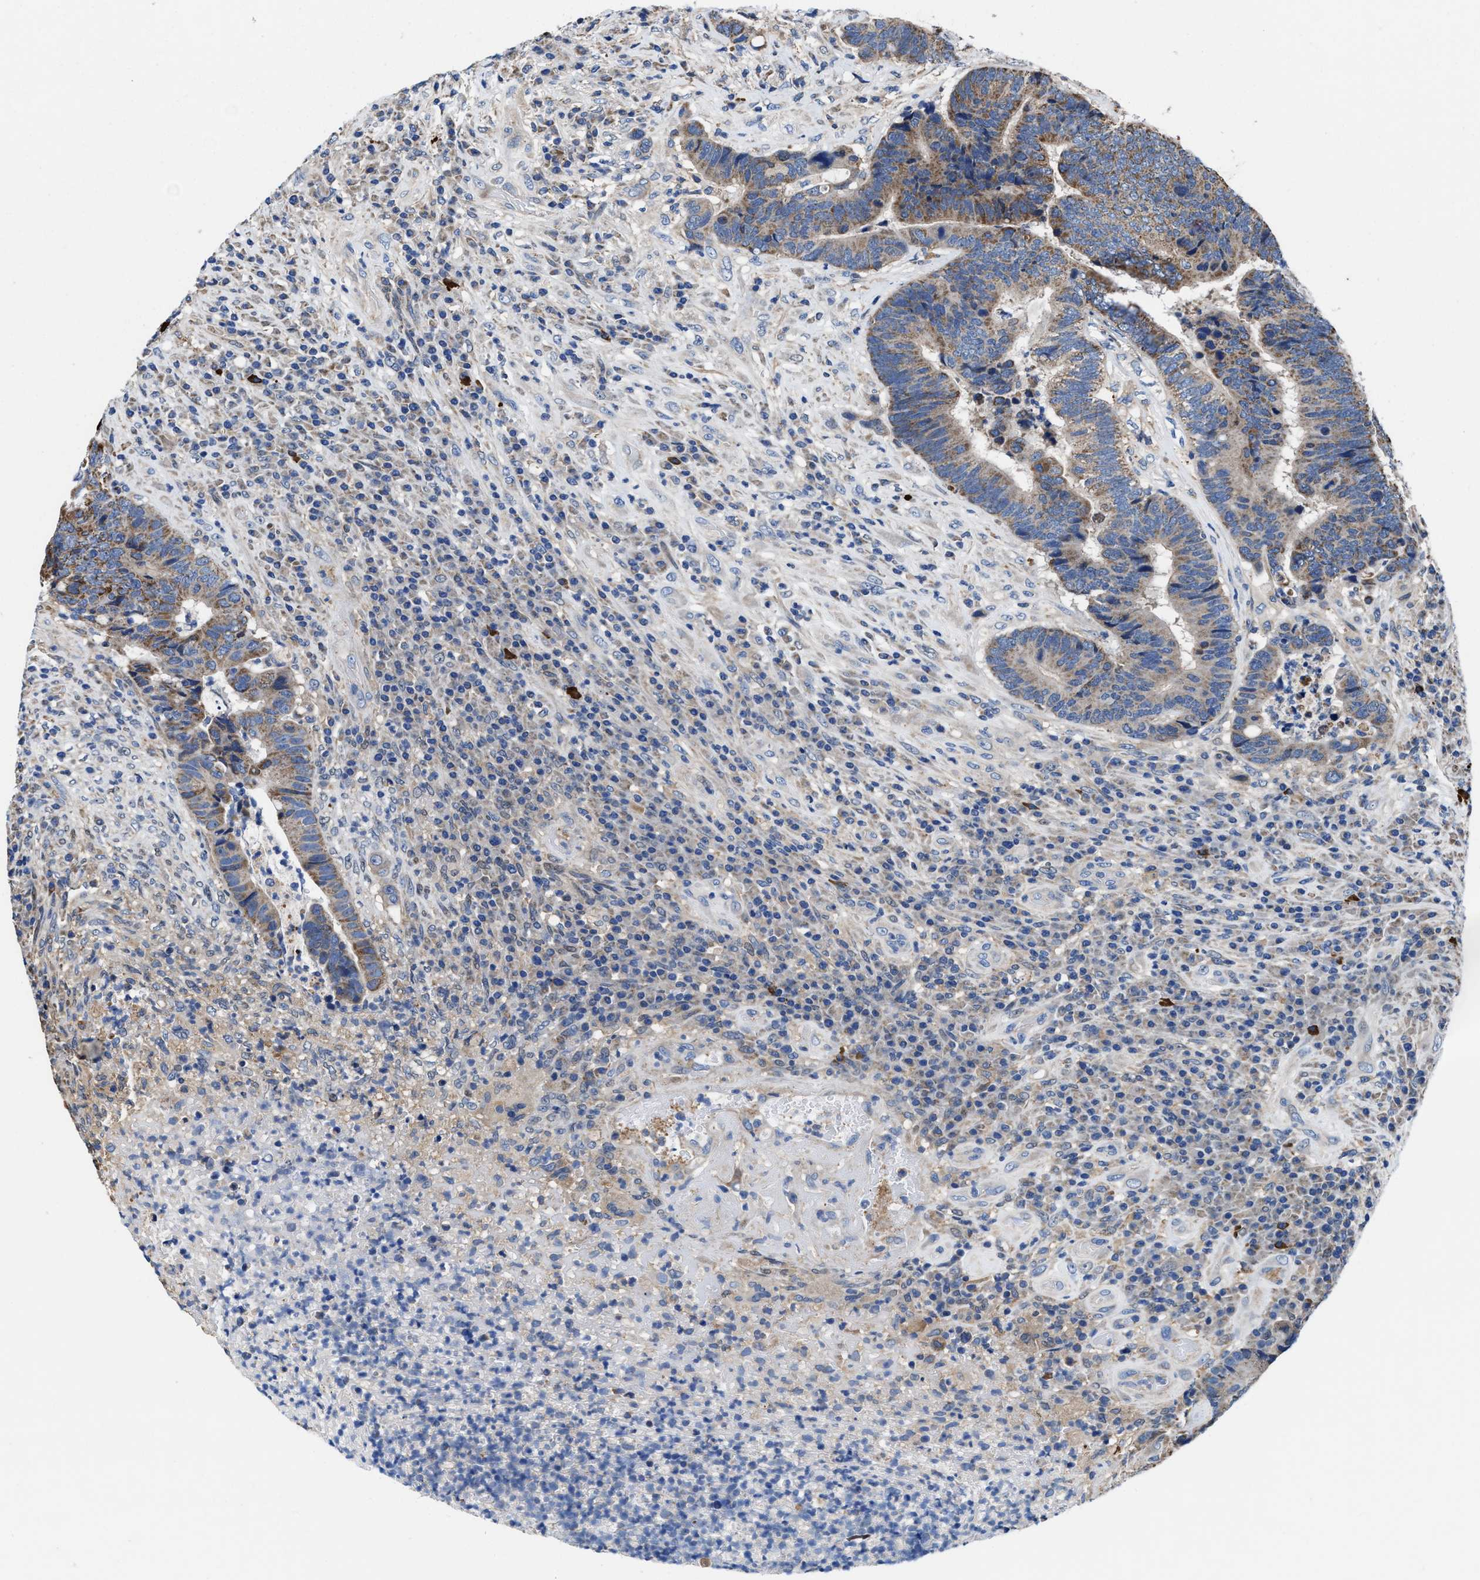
{"staining": {"intensity": "moderate", "quantity": ">75%", "location": "cytoplasmic/membranous"}, "tissue": "colorectal cancer", "cell_type": "Tumor cells", "image_type": "cancer", "snomed": [{"axis": "morphology", "description": "Adenocarcinoma, NOS"}, {"axis": "topography", "description": "Rectum"}], "caption": "A brown stain highlights moderate cytoplasmic/membranous positivity of a protein in human colorectal cancer (adenocarcinoma) tumor cells.", "gene": "TMEM30A", "patient": {"sex": "female", "age": 89}}